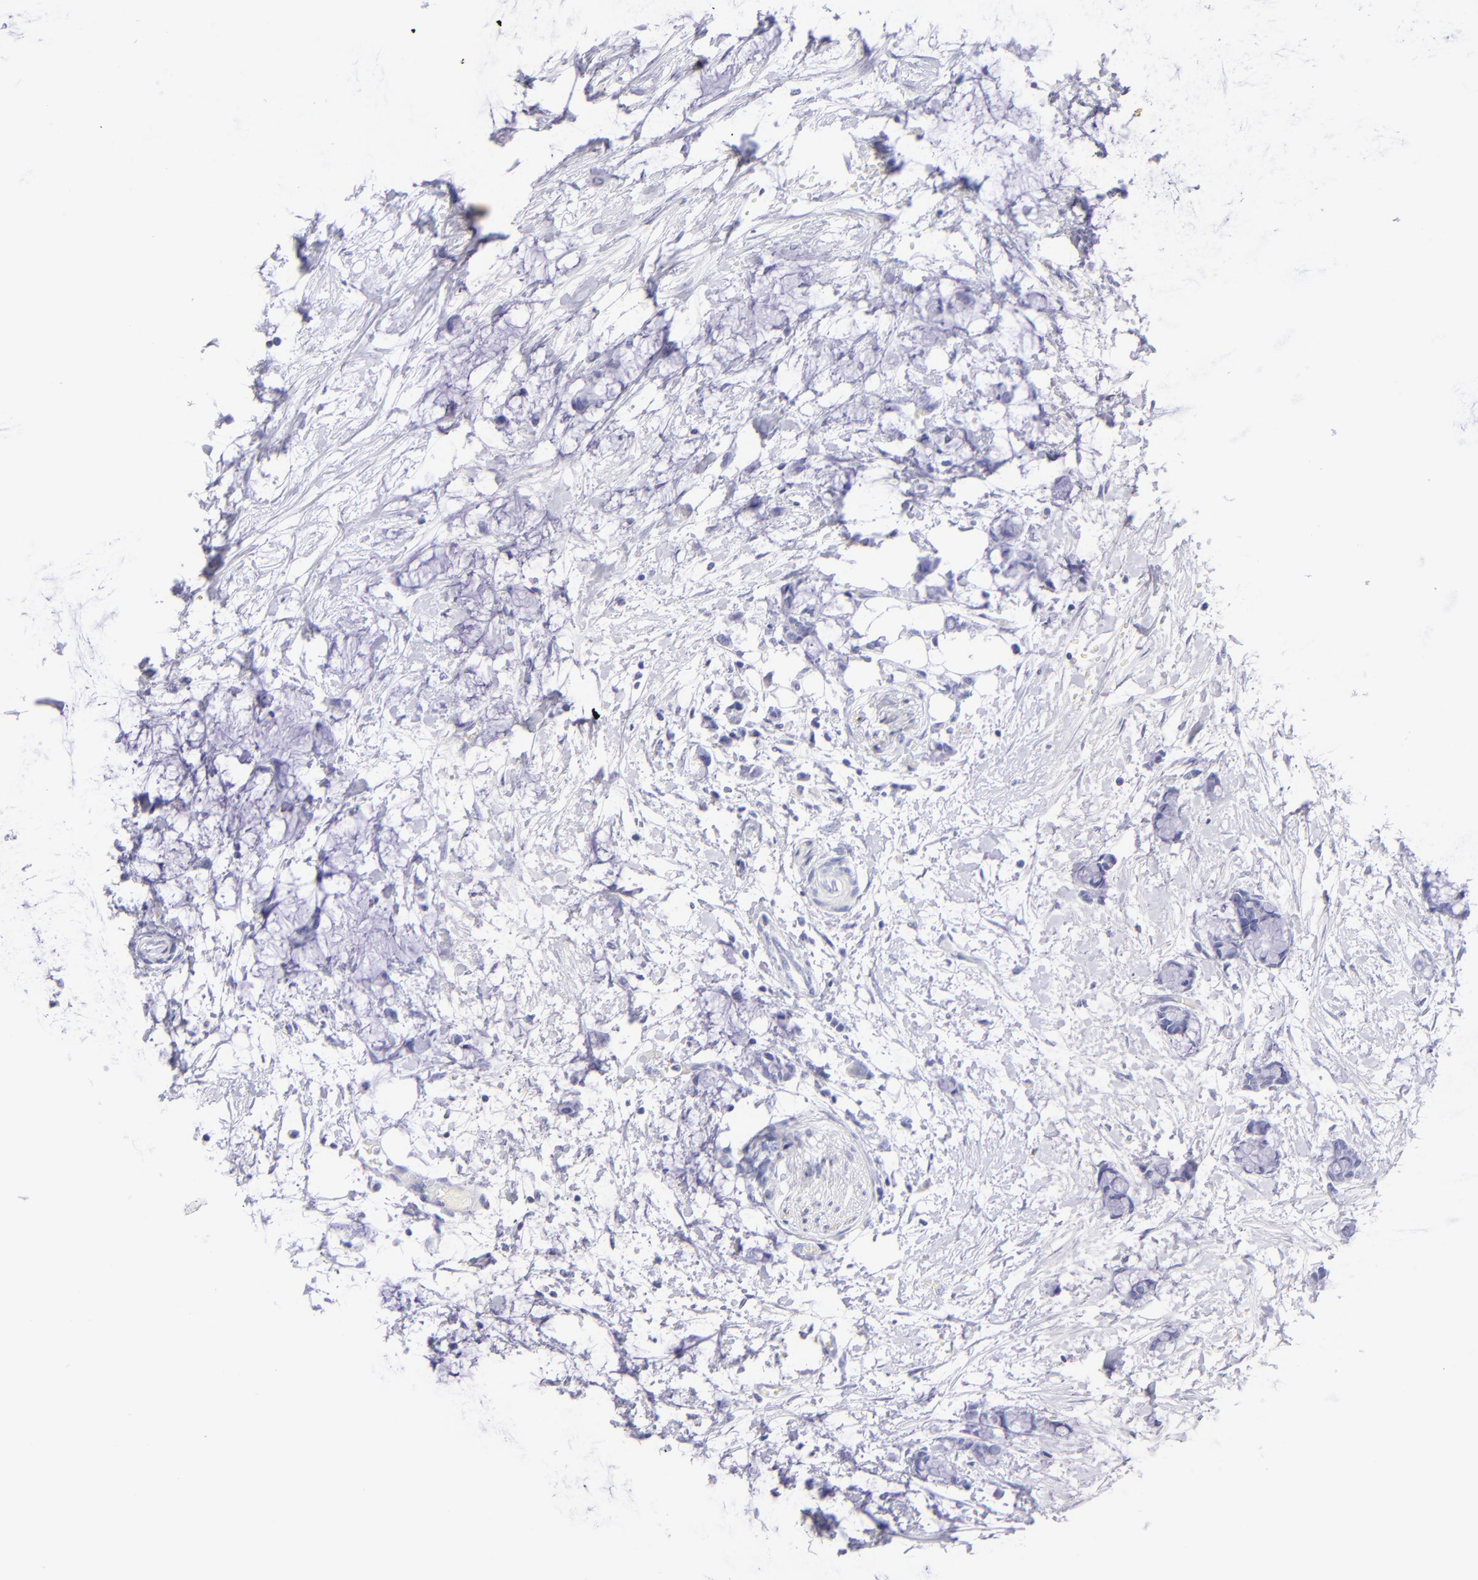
{"staining": {"intensity": "negative", "quantity": "none", "location": "none"}, "tissue": "colorectal cancer", "cell_type": "Tumor cells", "image_type": "cancer", "snomed": [{"axis": "morphology", "description": "Normal tissue, NOS"}, {"axis": "morphology", "description": "Adenocarcinoma, NOS"}, {"axis": "topography", "description": "Colon"}, {"axis": "topography", "description": "Peripheral nerve tissue"}], "caption": "Immunohistochemical staining of human adenocarcinoma (colorectal) displays no significant staining in tumor cells. The staining is performed using DAB brown chromogen with nuclei counter-stained in using hematoxylin.", "gene": "CNP", "patient": {"sex": "male", "age": 14}}